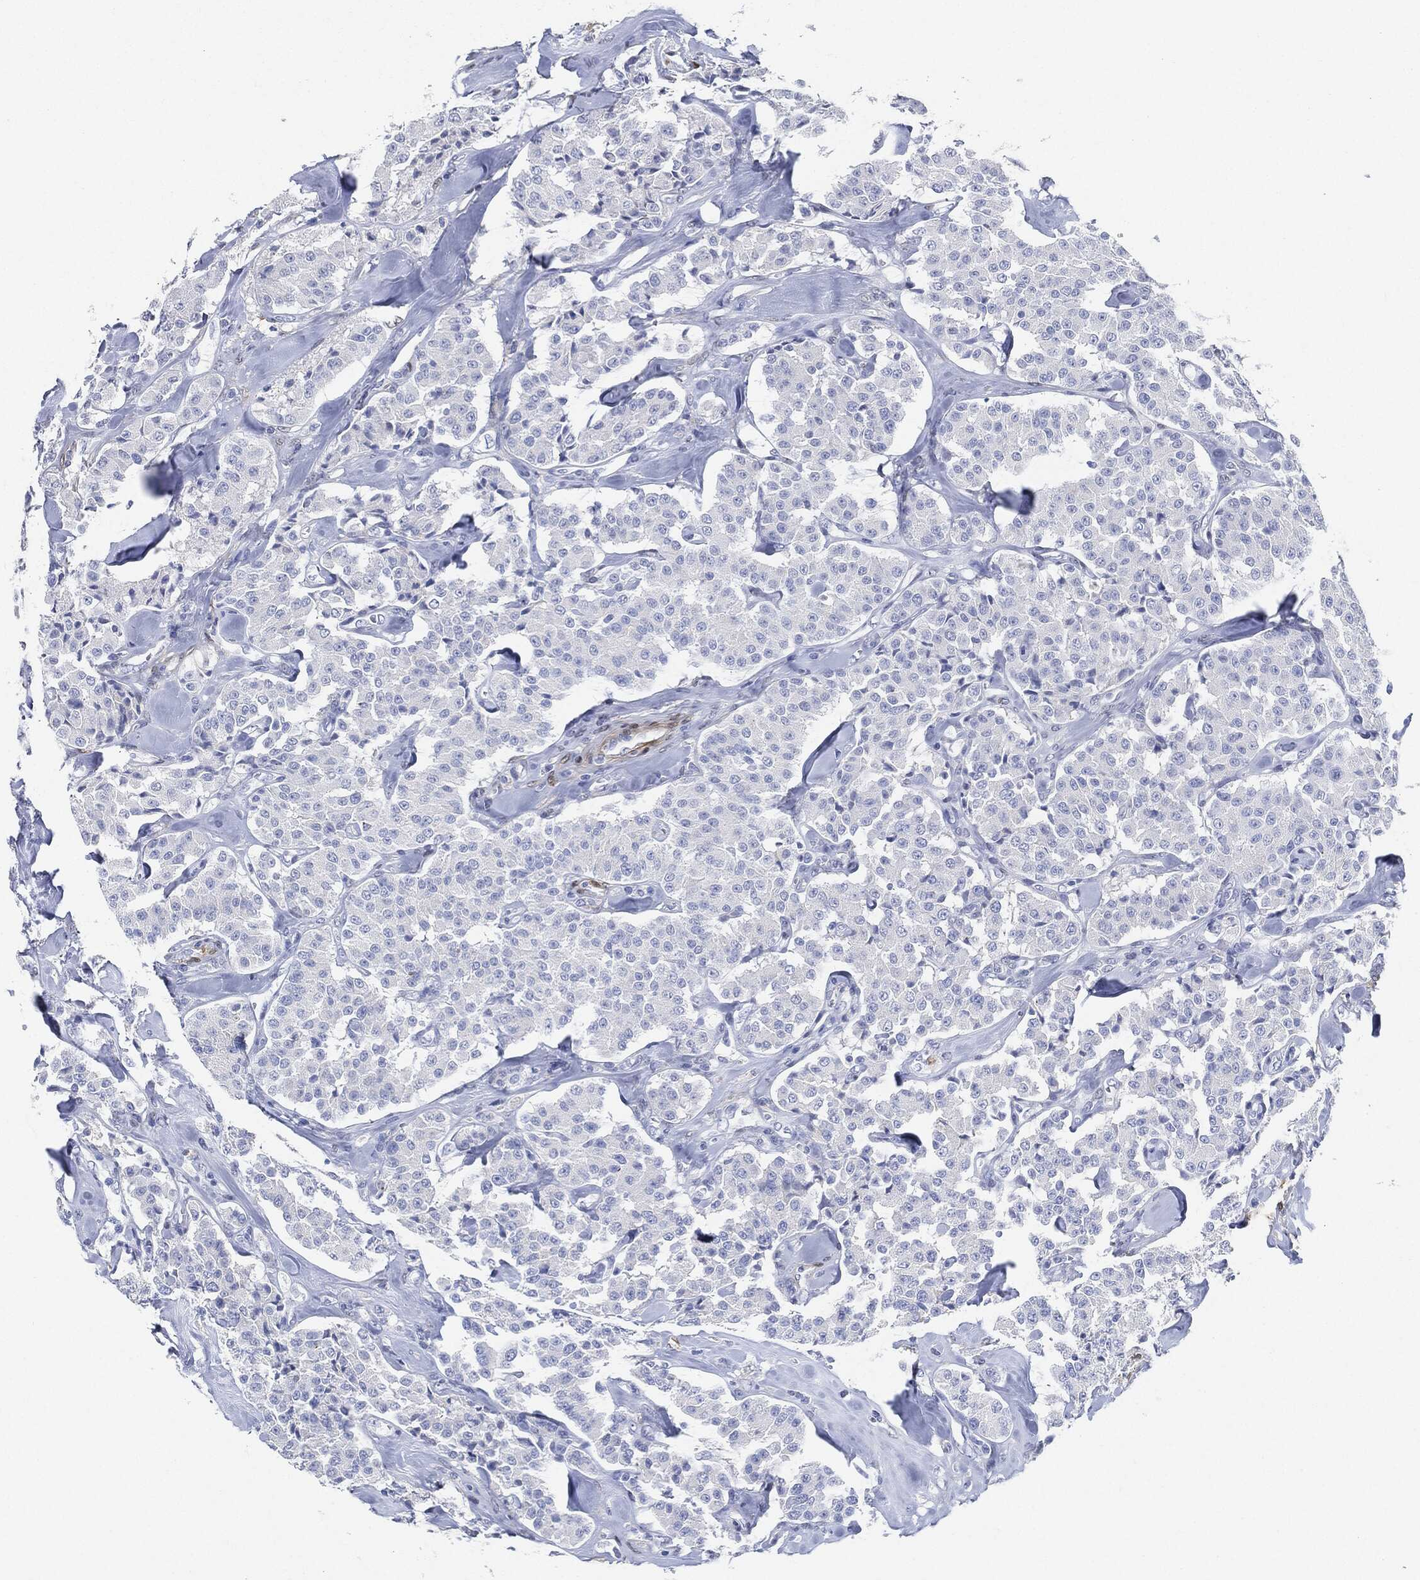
{"staining": {"intensity": "negative", "quantity": "none", "location": "none"}, "tissue": "carcinoid", "cell_type": "Tumor cells", "image_type": "cancer", "snomed": [{"axis": "morphology", "description": "Carcinoid, malignant, NOS"}, {"axis": "topography", "description": "Pancreas"}], "caption": "Tumor cells show no significant positivity in carcinoid.", "gene": "TAGLN", "patient": {"sex": "male", "age": 41}}